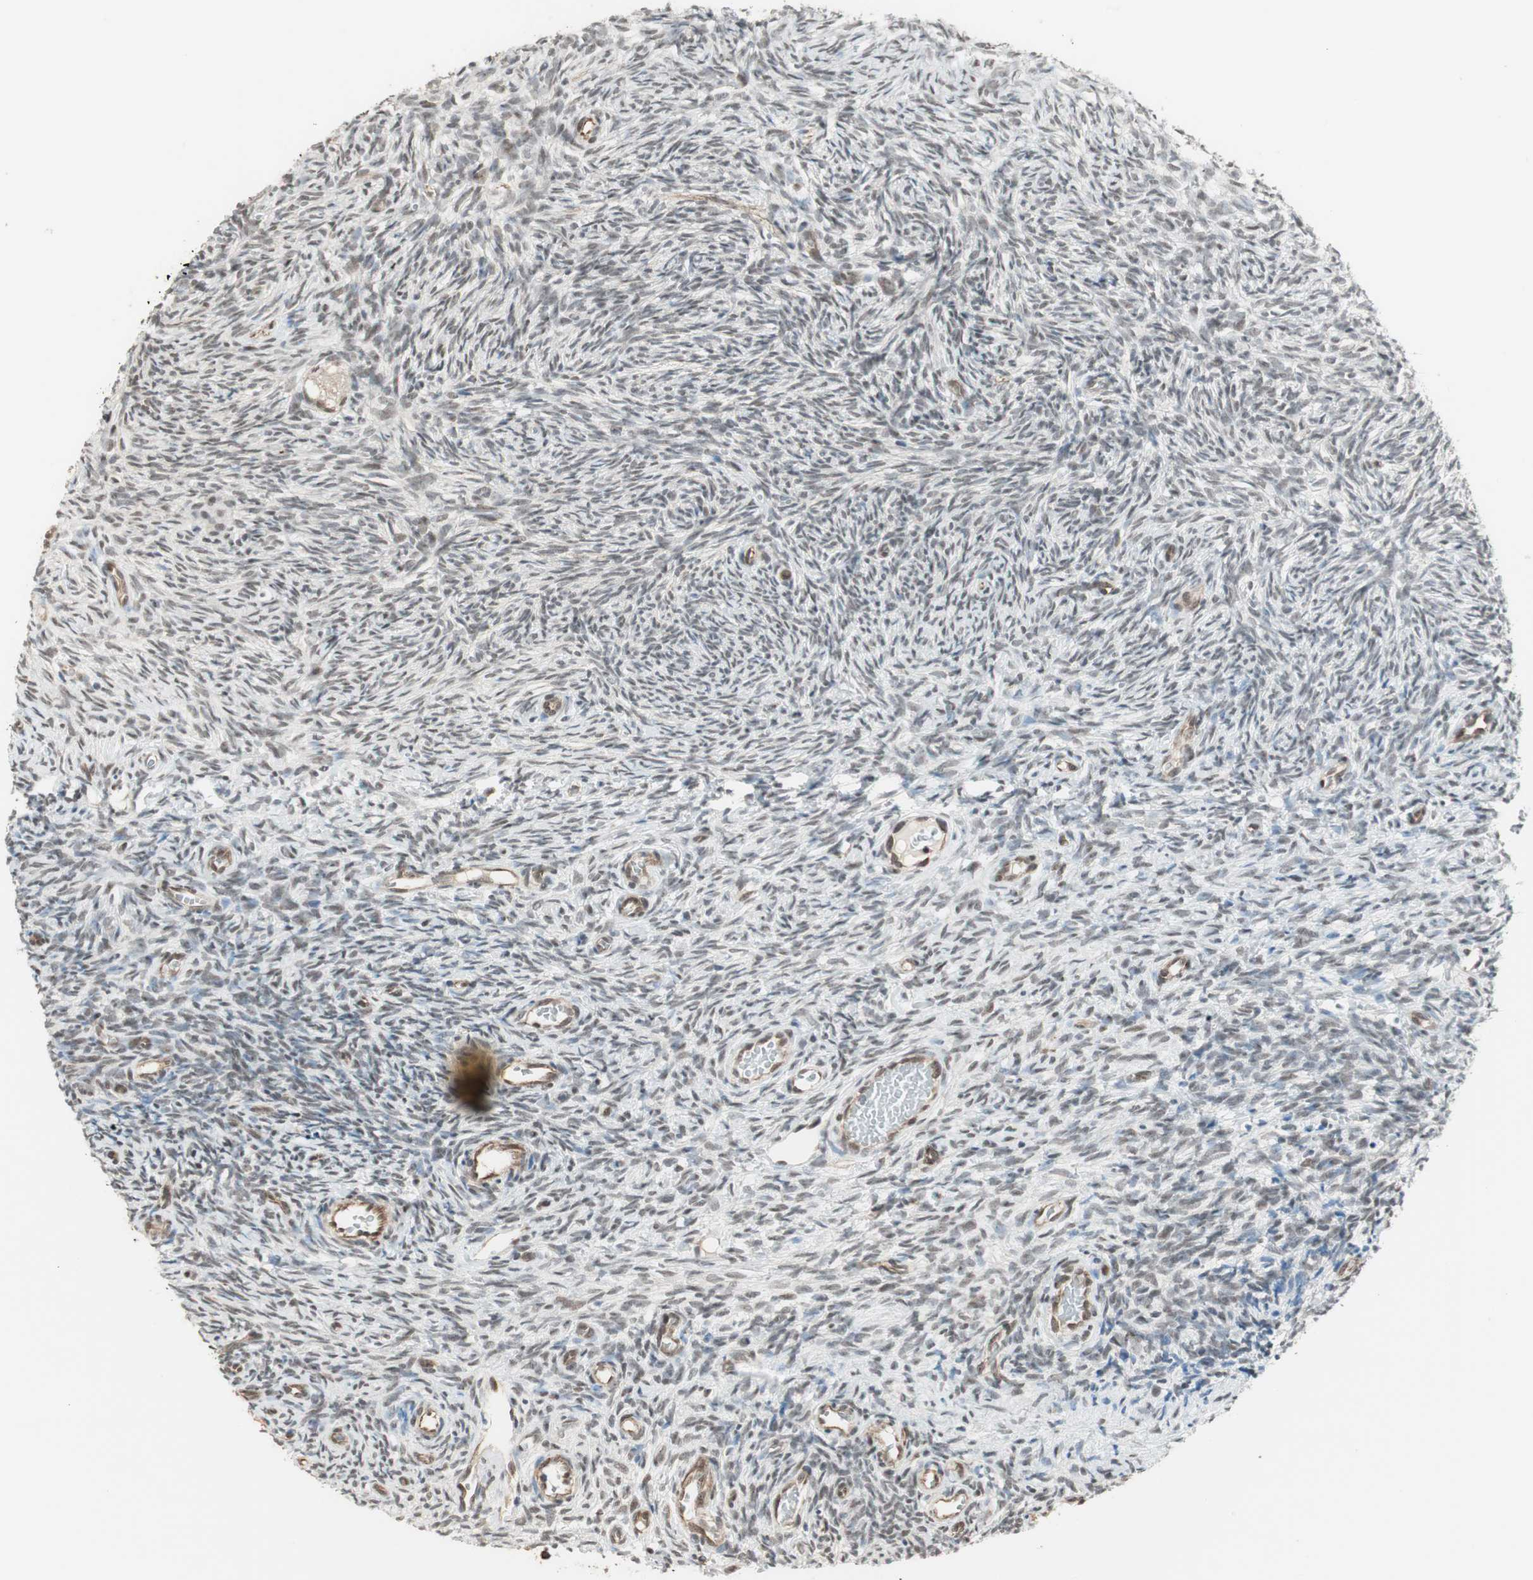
{"staining": {"intensity": "weak", "quantity": ">75%", "location": "nuclear"}, "tissue": "ovary", "cell_type": "Ovarian stroma cells", "image_type": "normal", "snomed": [{"axis": "morphology", "description": "Normal tissue, NOS"}, {"axis": "topography", "description": "Ovary"}], "caption": "Weak nuclear expression is appreciated in approximately >75% of ovarian stroma cells in unremarkable ovary. The staining was performed using DAB to visualize the protein expression in brown, while the nuclei were stained in blue with hematoxylin (Magnification: 20x).", "gene": "ZBTB17", "patient": {"sex": "female", "age": 35}}